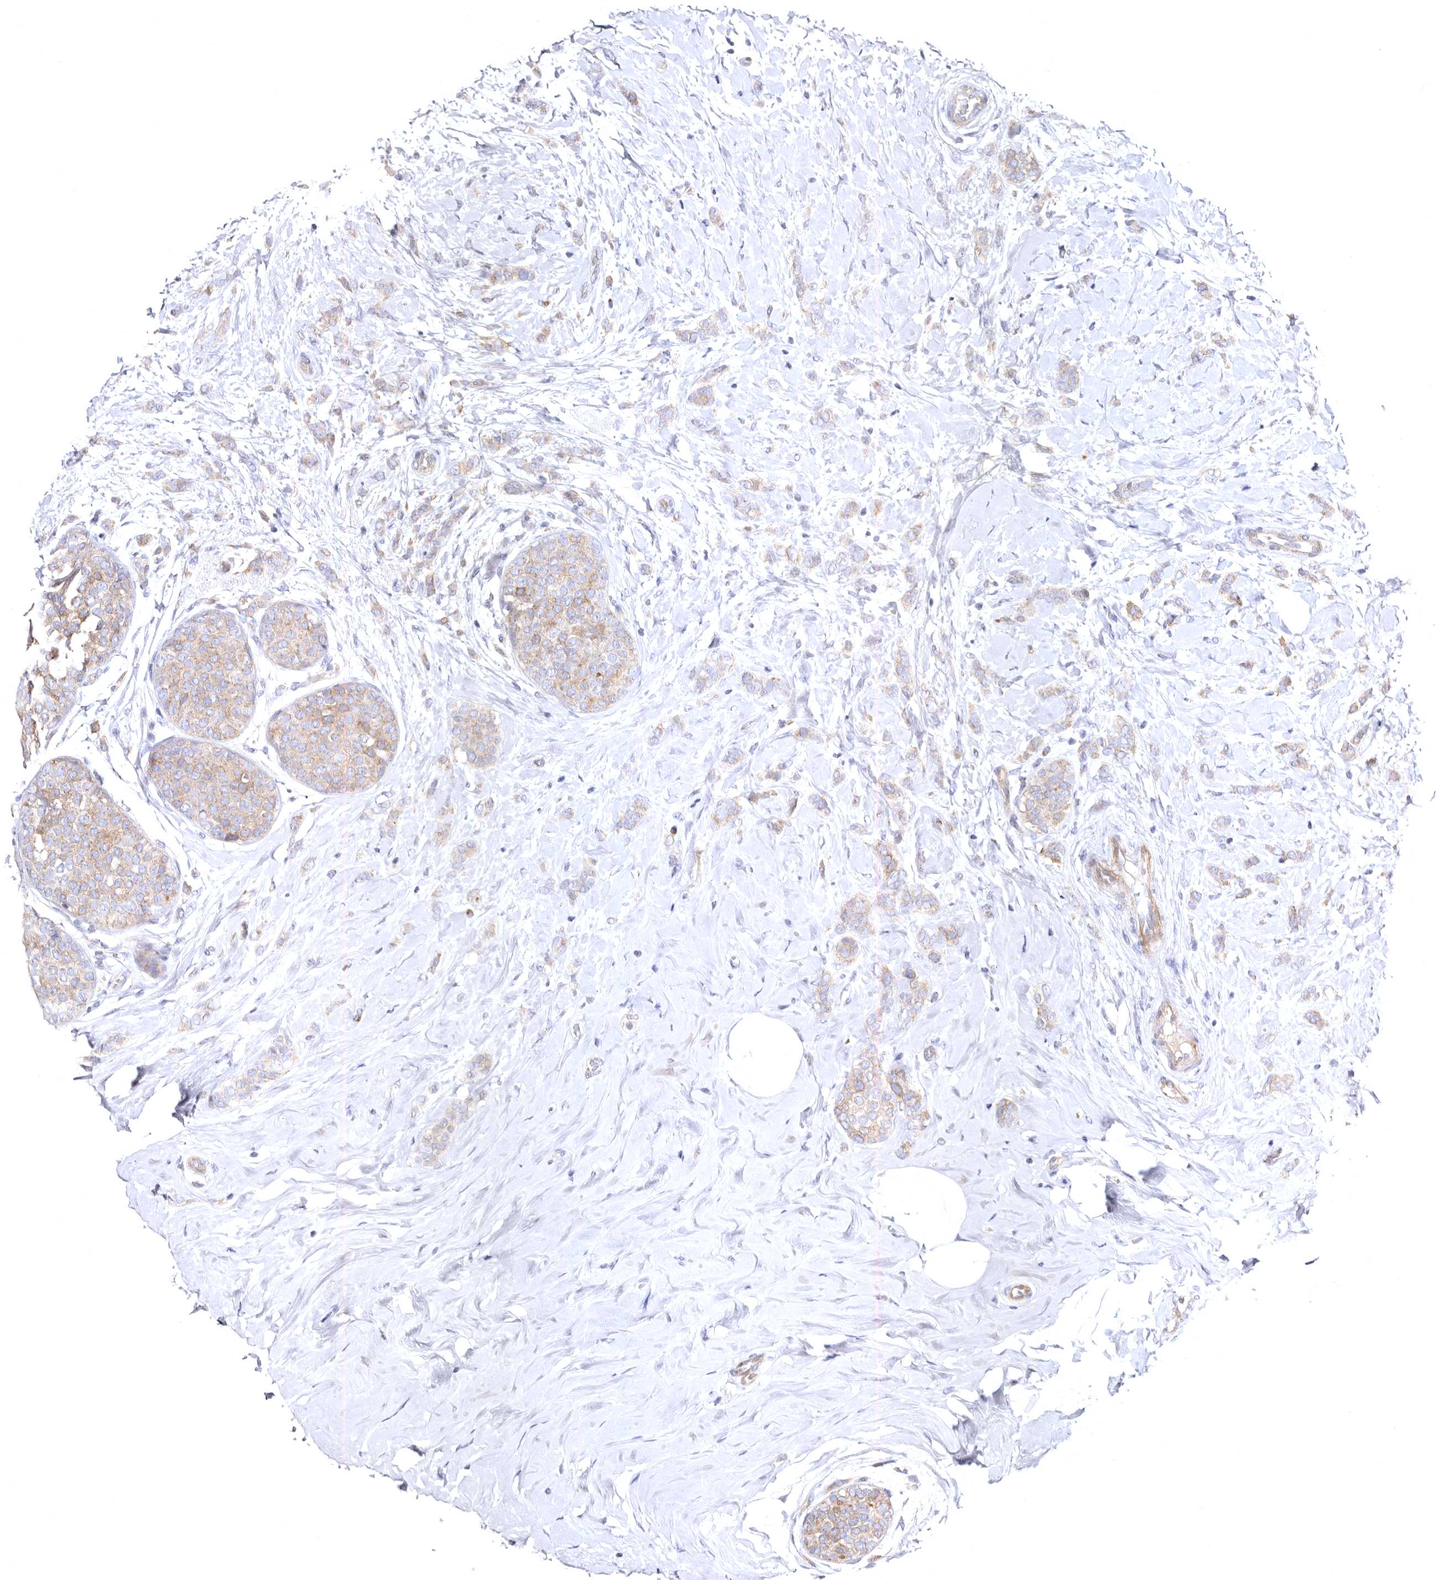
{"staining": {"intensity": "weak", "quantity": "25%-75%", "location": "cytoplasmic/membranous"}, "tissue": "breast cancer", "cell_type": "Tumor cells", "image_type": "cancer", "snomed": [{"axis": "morphology", "description": "Lobular carcinoma, in situ"}, {"axis": "morphology", "description": "Lobular carcinoma"}, {"axis": "topography", "description": "Breast"}], "caption": "The photomicrograph displays immunohistochemical staining of breast cancer. There is weak cytoplasmic/membranous staining is appreciated in approximately 25%-75% of tumor cells.", "gene": "BAIAP2L1", "patient": {"sex": "female", "age": 41}}